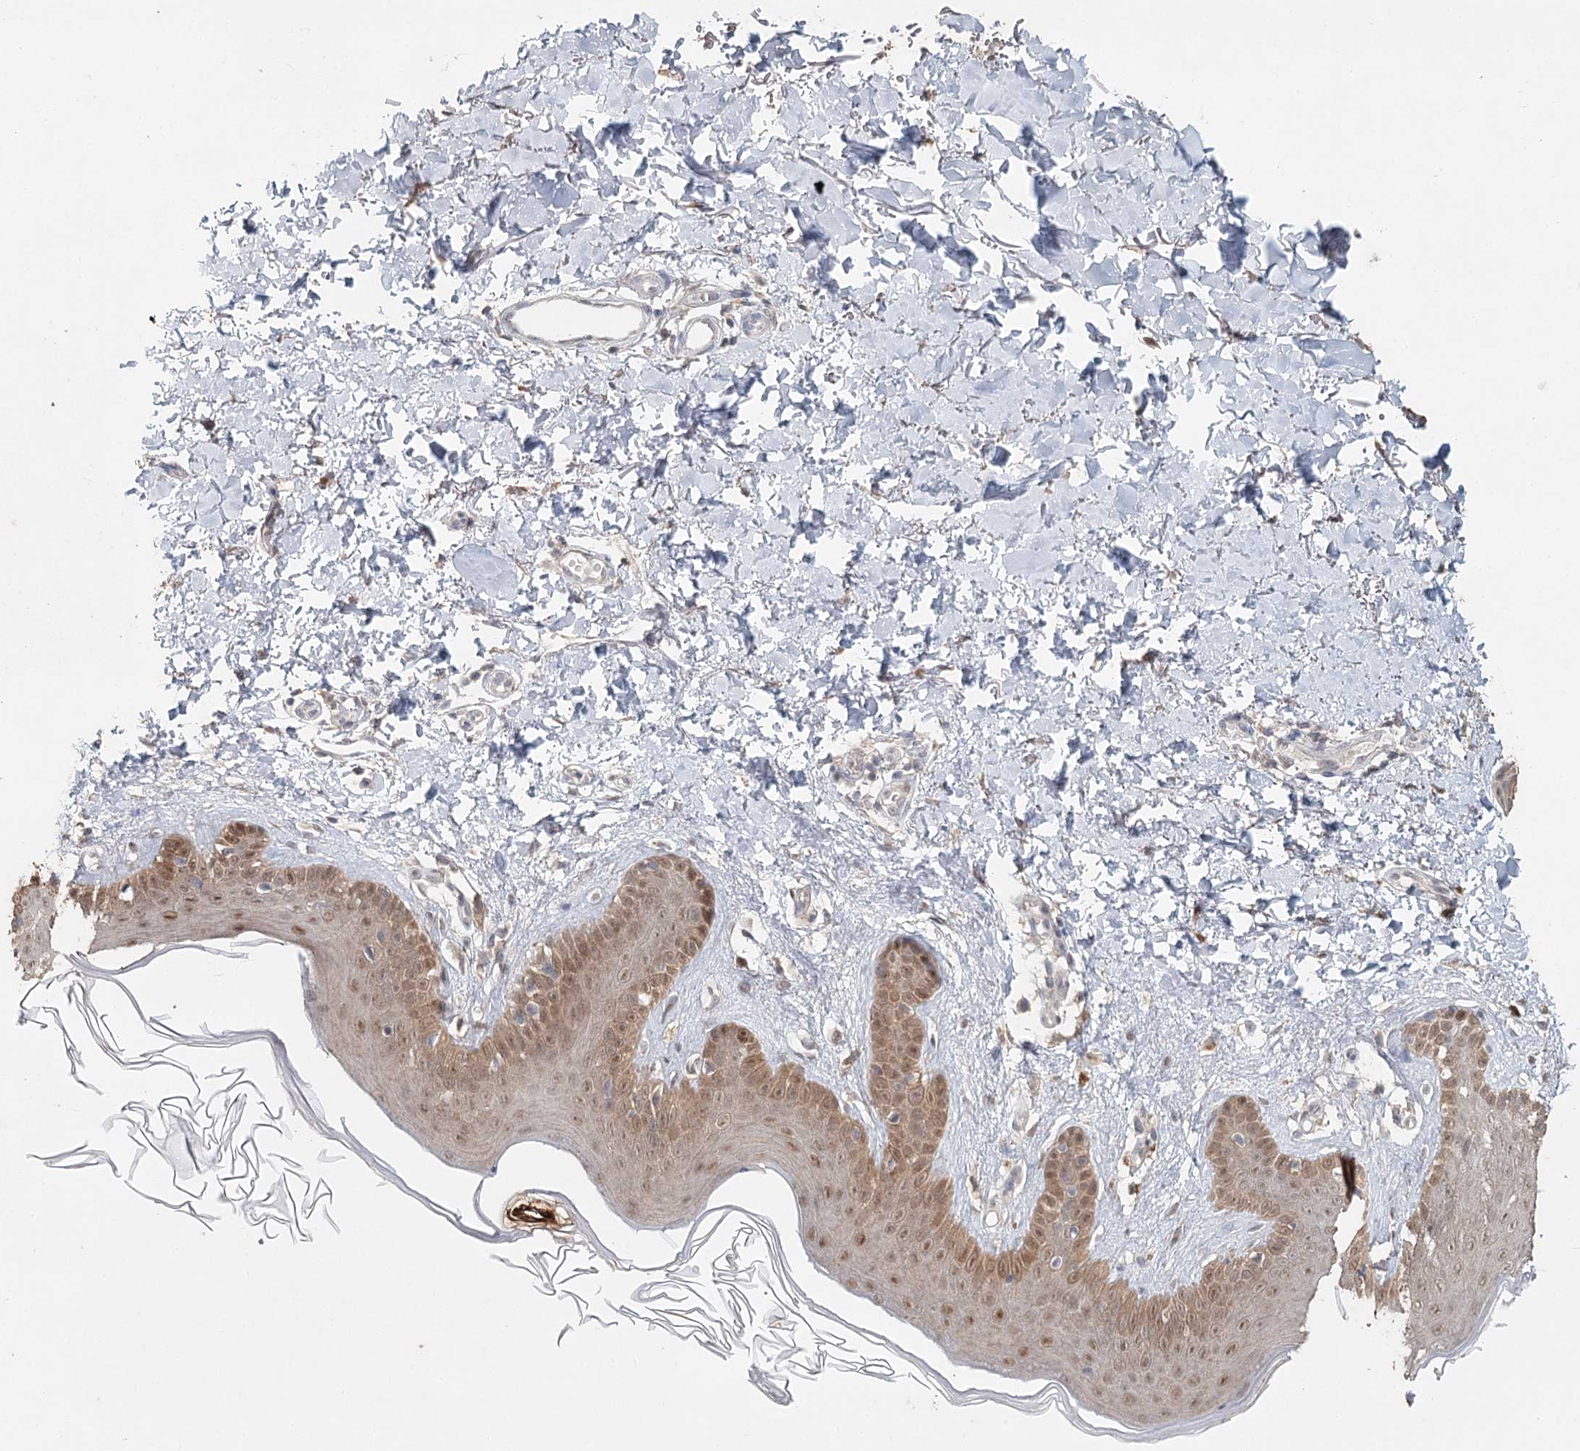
{"staining": {"intensity": "weak", "quantity": "<25%", "location": "nuclear"}, "tissue": "skin", "cell_type": "Fibroblasts", "image_type": "normal", "snomed": [{"axis": "morphology", "description": "Normal tissue, NOS"}, {"axis": "topography", "description": "Skin"}], "caption": "This is an immunohistochemistry image of benign skin. There is no expression in fibroblasts.", "gene": "ADK", "patient": {"sex": "male", "age": 52}}